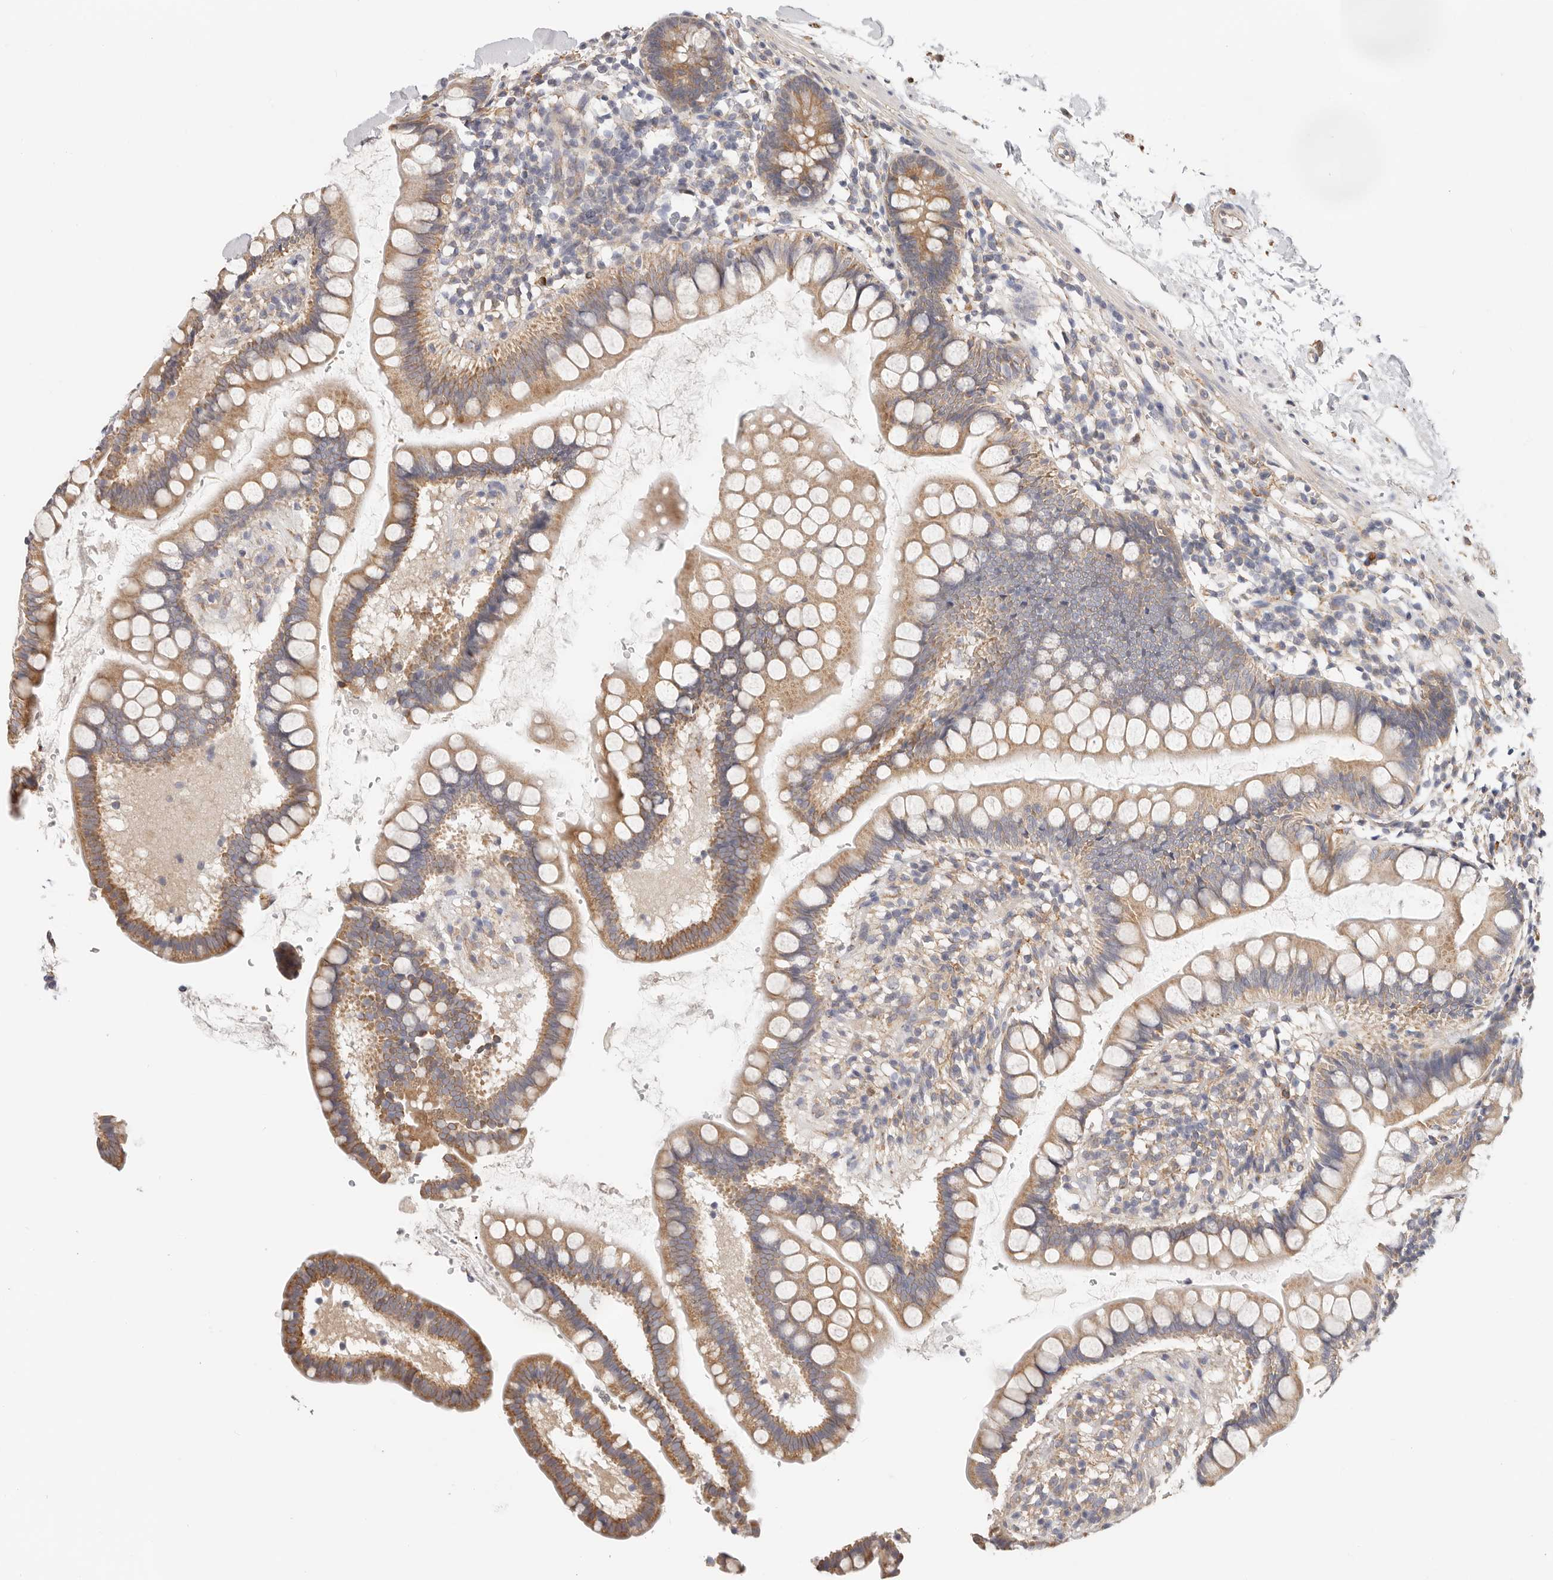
{"staining": {"intensity": "moderate", "quantity": "25%-75%", "location": "cytoplasmic/membranous"}, "tissue": "small intestine", "cell_type": "Glandular cells", "image_type": "normal", "snomed": [{"axis": "morphology", "description": "Normal tissue, NOS"}, {"axis": "topography", "description": "Small intestine"}], "caption": "The immunohistochemical stain labels moderate cytoplasmic/membranous expression in glandular cells of unremarkable small intestine.", "gene": "AFDN", "patient": {"sex": "female", "age": 84}}